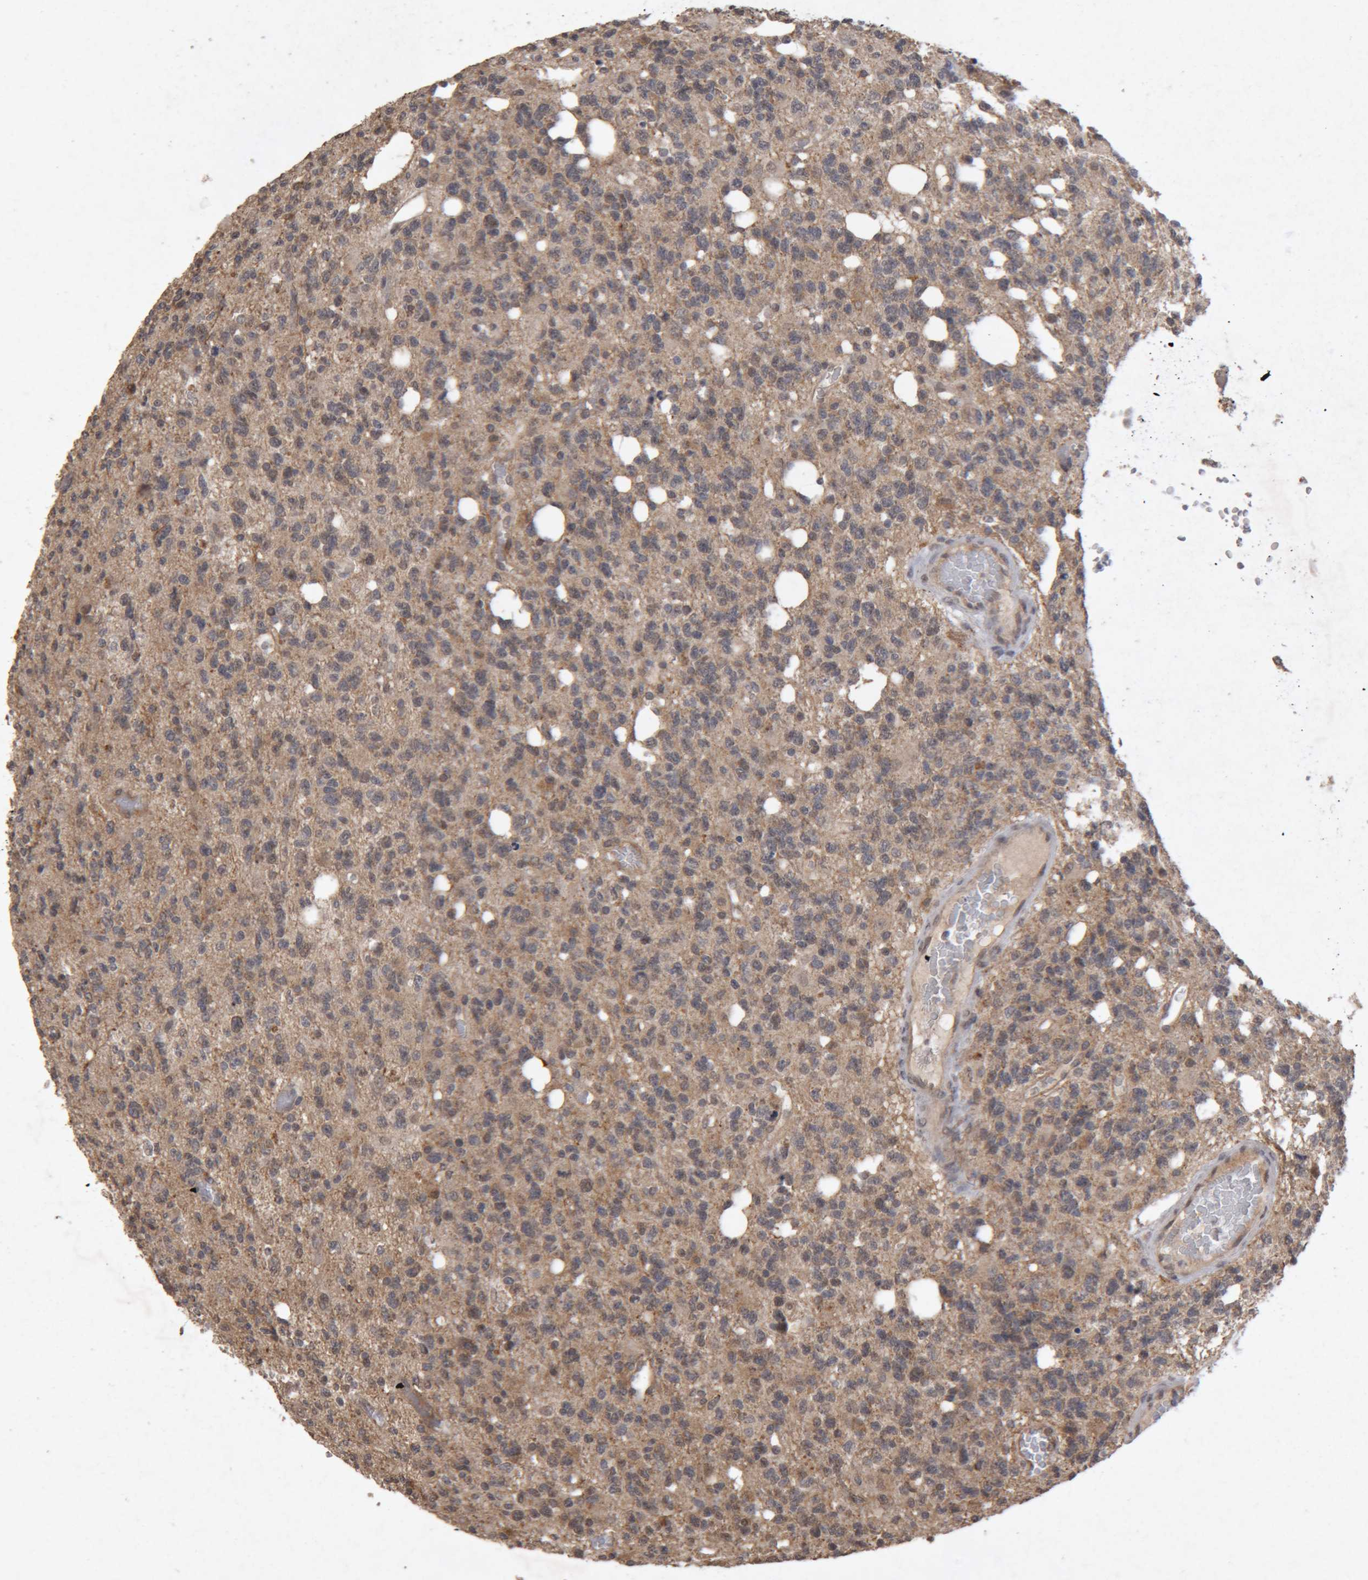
{"staining": {"intensity": "weak", "quantity": ">75%", "location": "cytoplasmic/membranous"}, "tissue": "glioma", "cell_type": "Tumor cells", "image_type": "cancer", "snomed": [{"axis": "morphology", "description": "Glioma, malignant, High grade"}, {"axis": "topography", "description": "Brain"}], "caption": "Brown immunohistochemical staining in human high-grade glioma (malignant) reveals weak cytoplasmic/membranous staining in approximately >75% of tumor cells.", "gene": "MEP1A", "patient": {"sex": "female", "age": 62}}